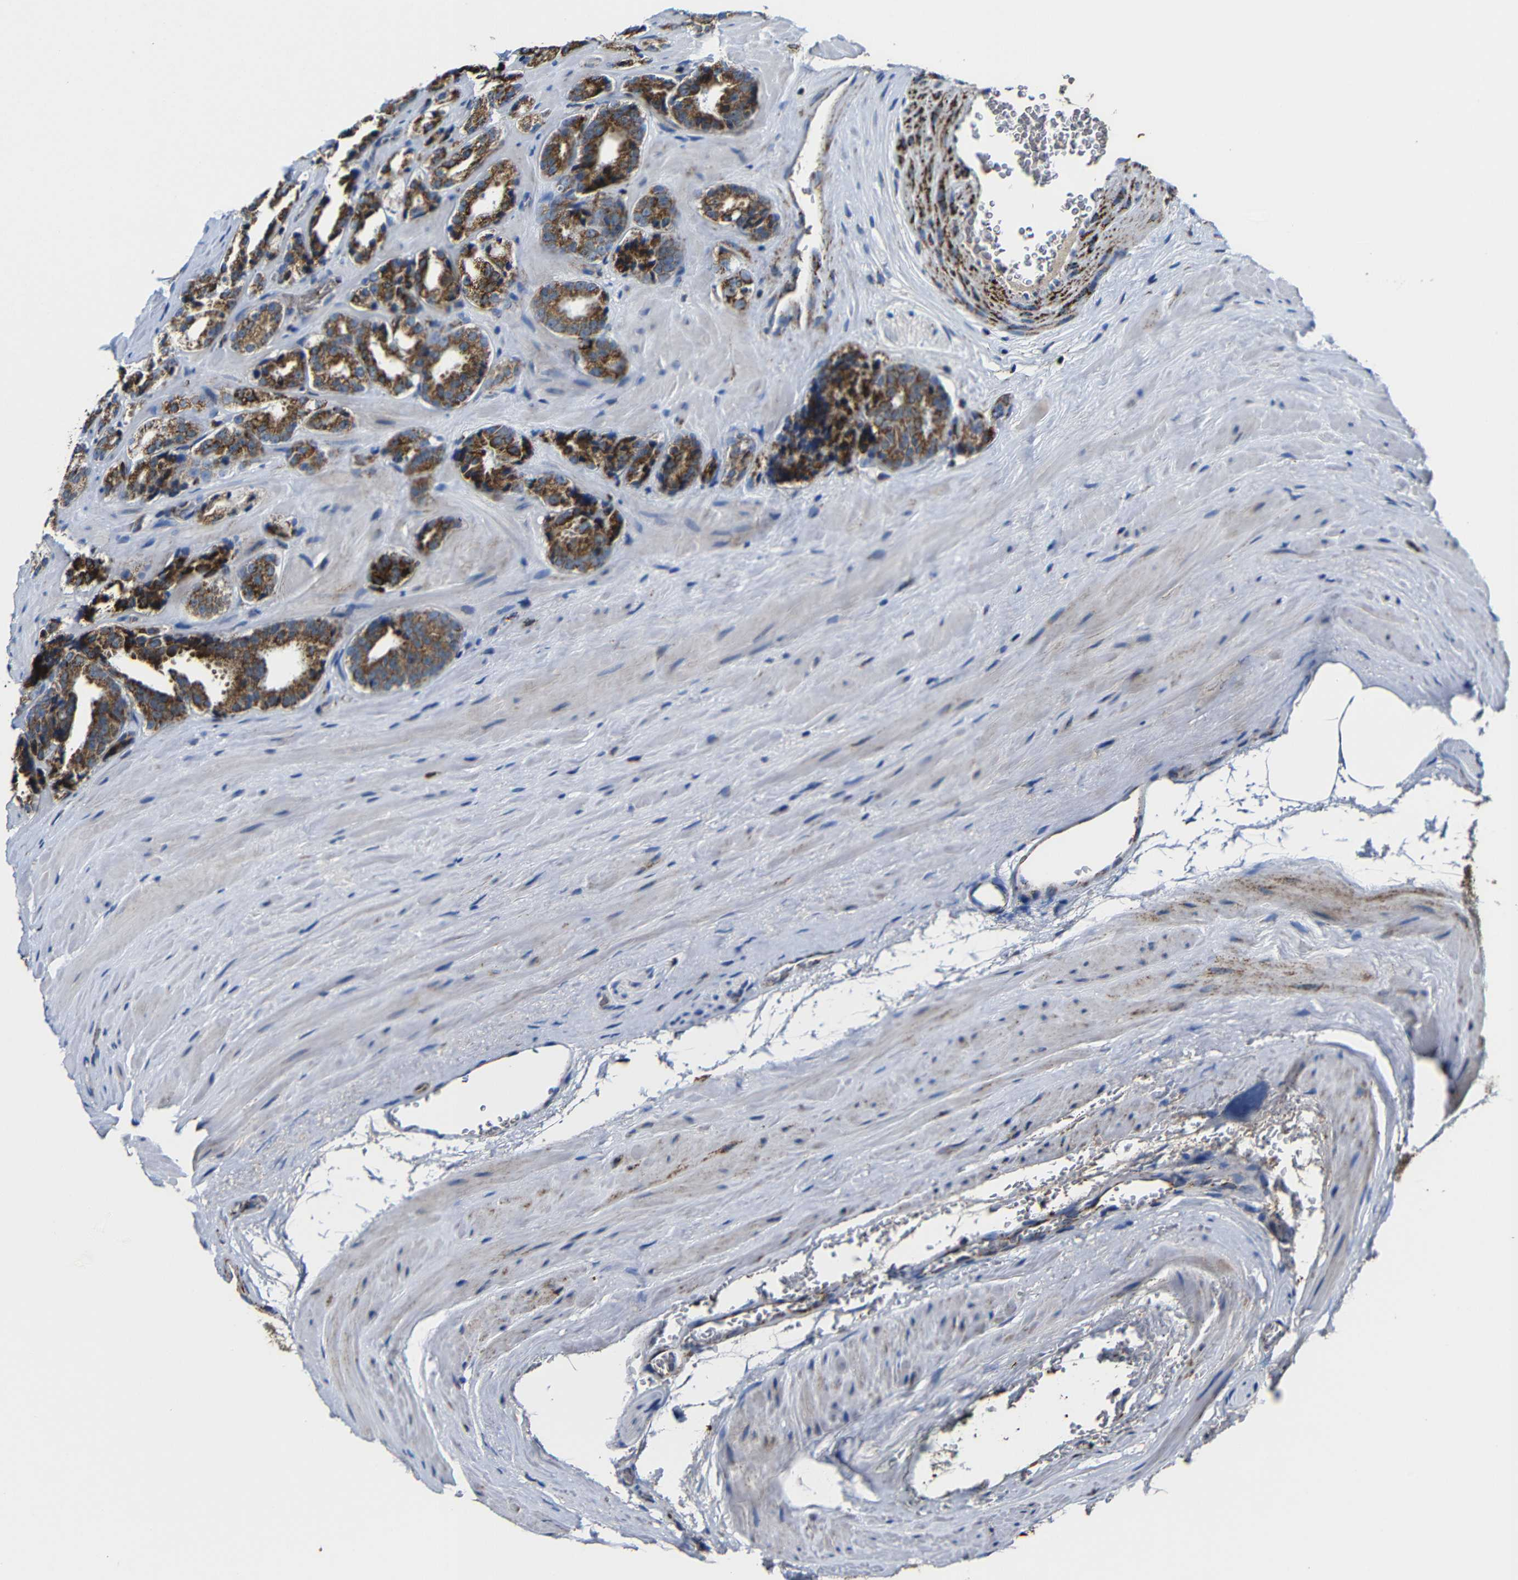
{"staining": {"intensity": "moderate", "quantity": ">75%", "location": "cytoplasmic/membranous"}, "tissue": "prostate cancer", "cell_type": "Tumor cells", "image_type": "cancer", "snomed": [{"axis": "morphology", "description": "Adenocarcinoma, High grade"}, {"axis": "topography", "description": "Prostate"}], "caption": "Immunohistochemistry (IHC) staining of prostate cancer (adenocarcinoma (high-grade)), which demonstrates medium levels of moderate cytoplasmic/membranous expression in approximately >75% of tumor cells indicating moderate cytoplasmic/membranous protein expression. The staining was performed using DAB (brown) for protein detection and nuclei were counterstained in hematoxylin (blue).", "gene": "CA5B", "patient": {"sex": "male", "age": 60}}